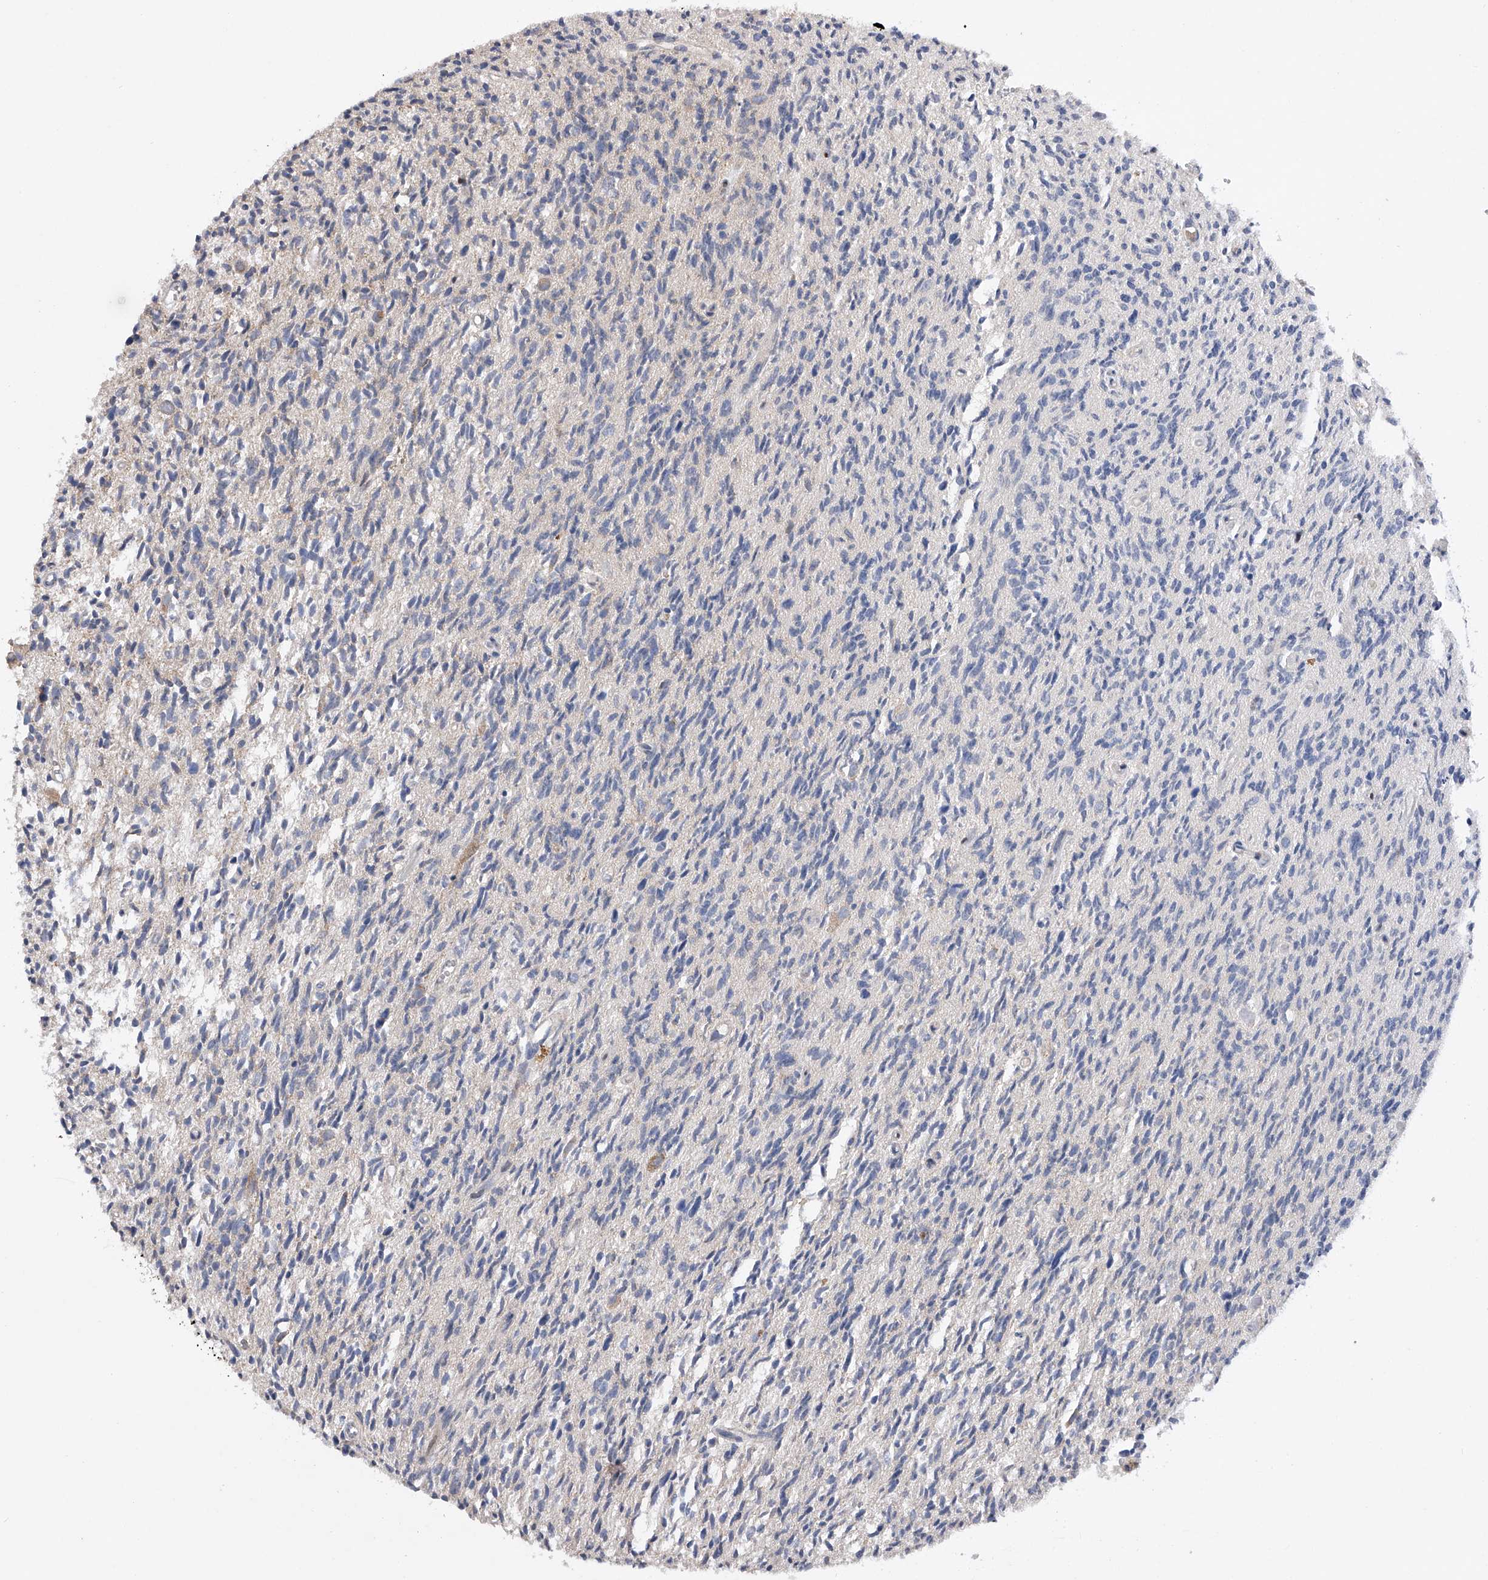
{"staining": {"intensity": "negative", "quantity": "none", "location": "none"}, "tissue": "glioma", "cell_type": "Tumor cells", "image_type": "cancer", "snomed": [{"axis": "morphology", "description": "Glioma, malignant, High grade"}, {"axis": "topography", "description": "Brain"}], "caption": "A high-resolution image shows immunohistochemistry (IHC) staining of glioma, which displays no significant expression in tumor cells.", "gene": "CDH12", "patient": {"sex": "female", "age": 57}}